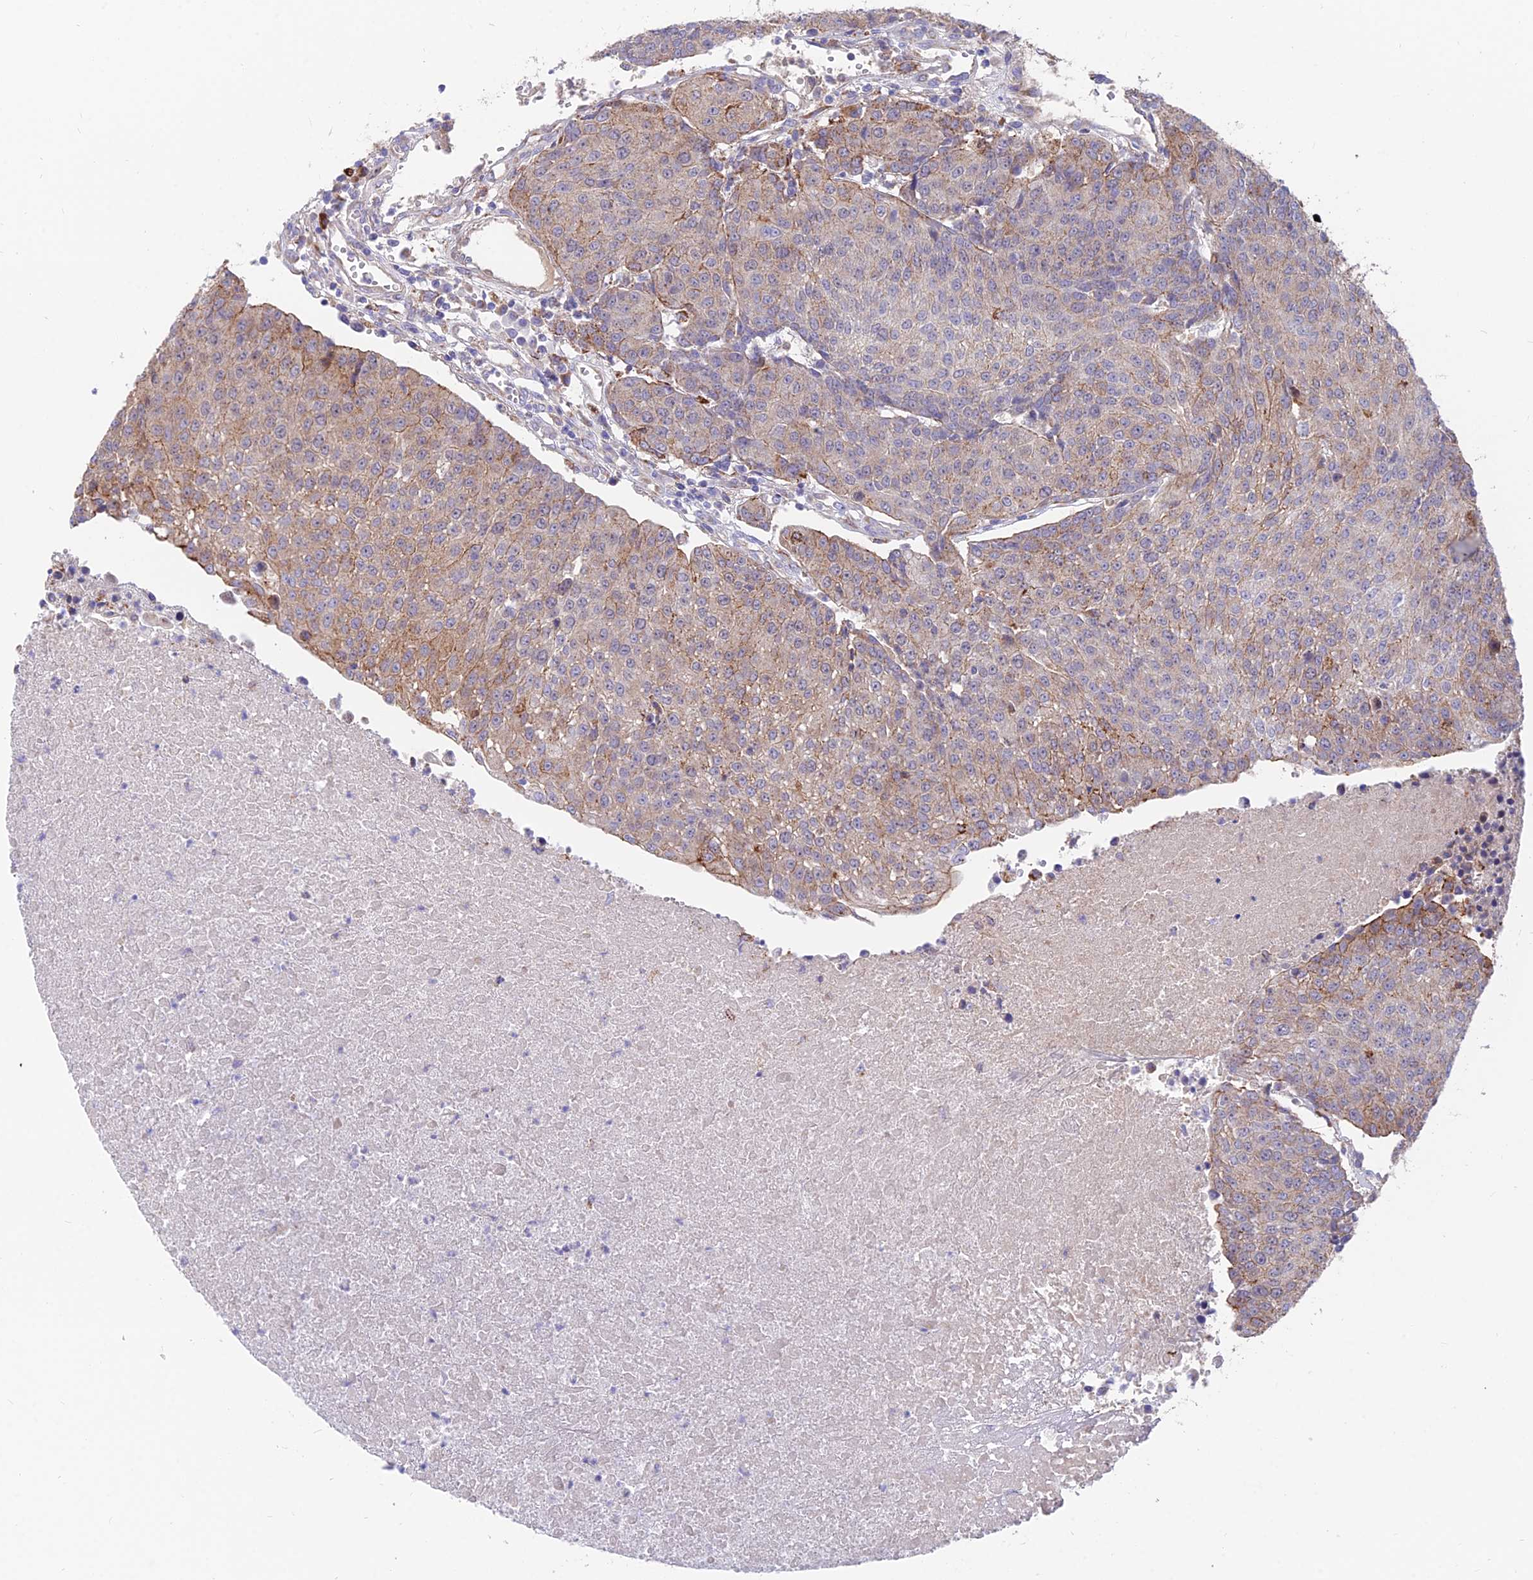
{"staining": {"intensity": "moderate", "quantity": "25%-75%", "location": "cytoplasmic/membranous"}, "tissue": "urothelial cancer", "cell_type": "Tumor cells", "image_type": "cancer", "snomed": [{"axis": "morphology", "description": "Urothelial carcinoma, High grade"}, {"axis": "topography", "description": "Urinary bladder"}], "caption": "A brown stain labels moderate cytoplasmic/membranous expression of a protein in human urothelial carcinoma (high-grade) tumor cells.", "gene": "TIGD6", "patient": {"sex": "female", "age": 85}}